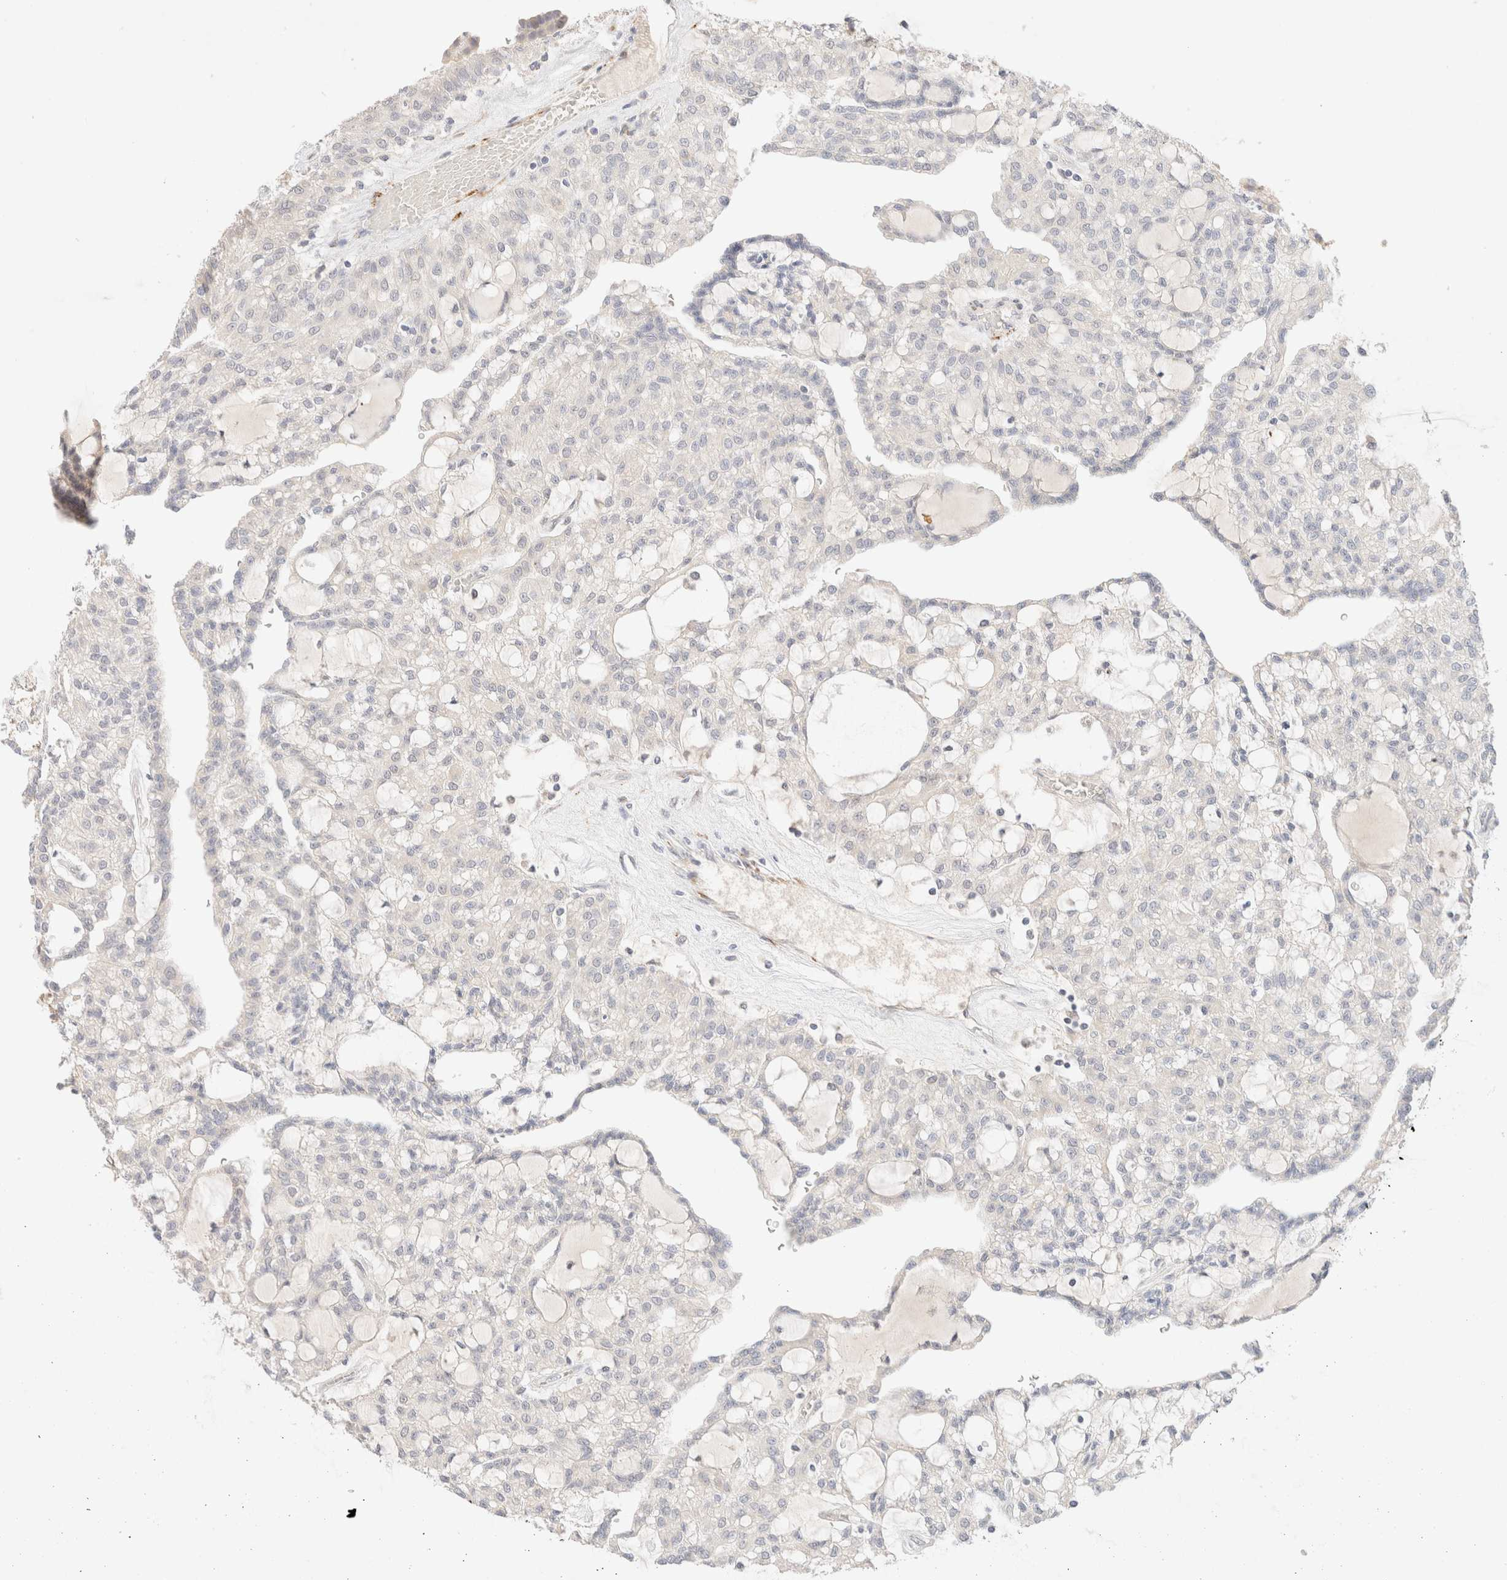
{"staining": {"intensity": "negative", "quantity": "none", "location": "none"}, "tissue": "renal cancer", "cell_type": "Tumor cells", "image_type": "cancer", "snomed": [{"axis": "morphology", "description": "Adenocarcinoma, NOS"}, {"axis": "topography", "description": "Kidney"}], "caption": "This is an immunohistochemistry histopathology image of human adenocarcinoma (renal). There is no expression in tumor cells.", "gene": "SNTB1", "patient": {"sex": "male", "age": 63}}